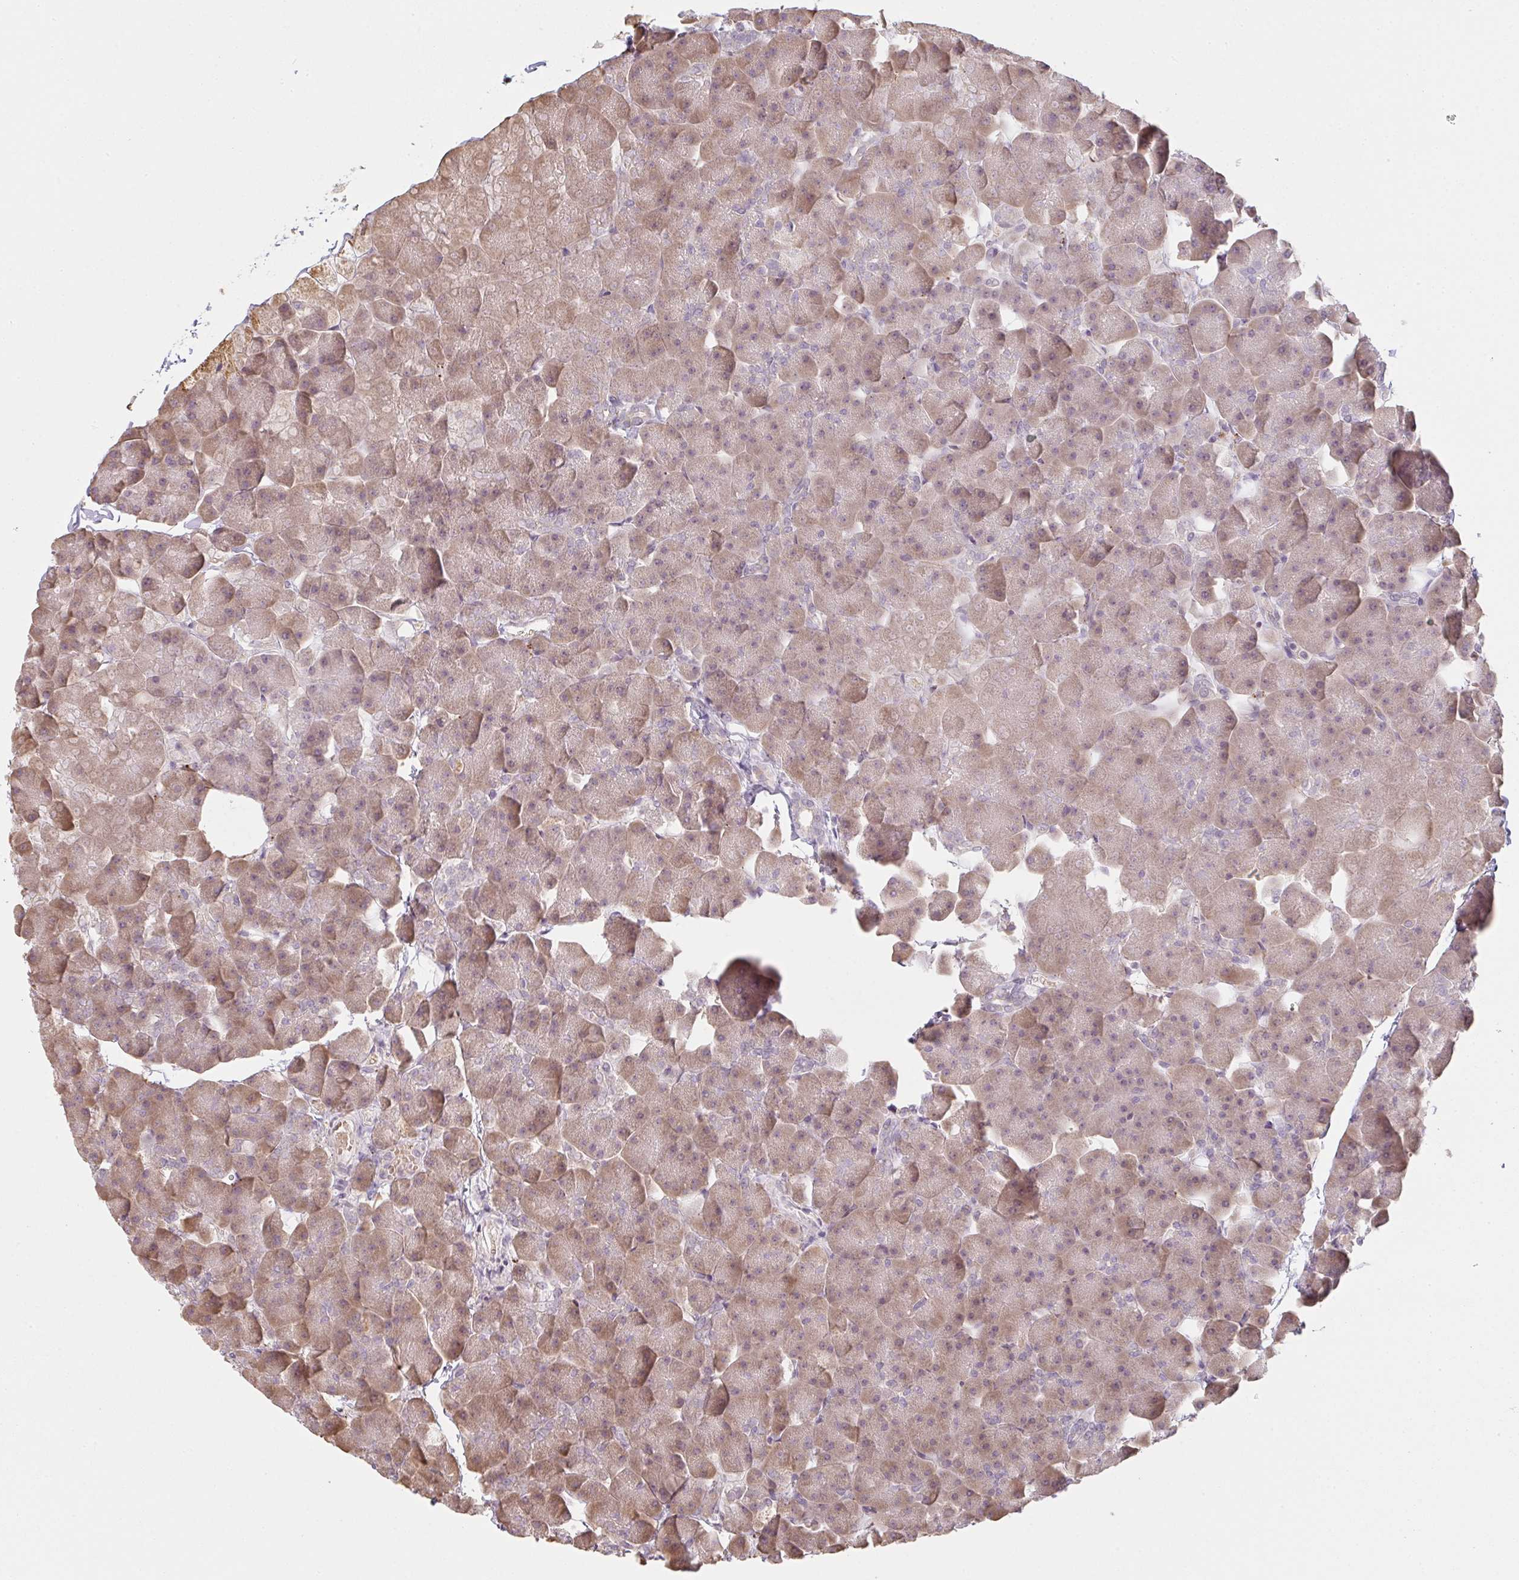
{"staining": {"intensity": "moderate", "quantity": ">75%", "location": "cytoplasmic/membranous"}, "tissue": "pancreas", "cell_type": "Exocrine glandular cells", "image_type": "normal", "snomed": [{"axis": "morphology", "description": "Normal tissue, NOS"}, {"axis": "topography", "description": "Pancreas"}], "caption": "Benign pancreas demonstrates moderate cytoplasmic/membranous positivity in approximately >75% of exocrine glandular cells, visualized by immunohistochemistry.", "gene": "TMEM237", "patient": {"sex": "male", "age": 35}}